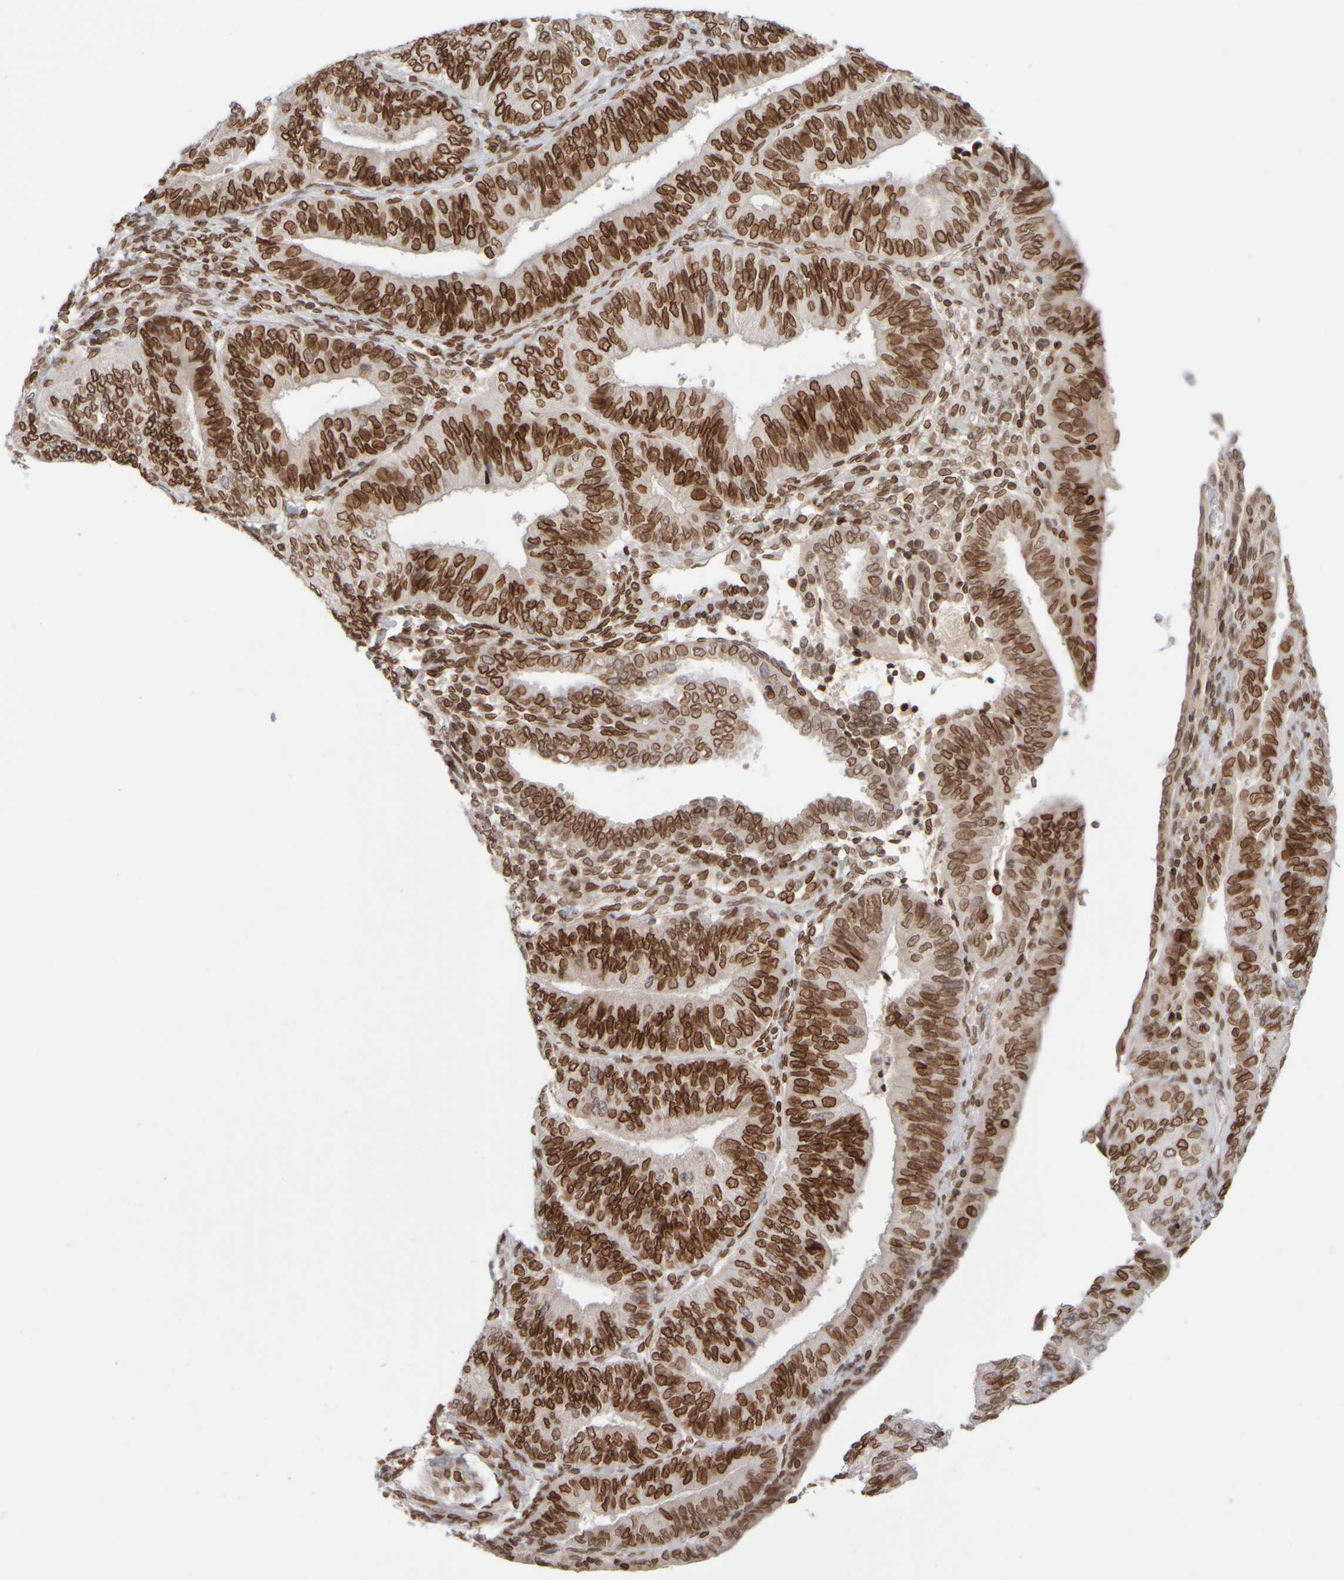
{"staining": {"intensity": "strong", "quantity": ">75%", "location": "cytoplasmic/membranous,nuclear"}, "tissue": "endometrial cancer", "cell_type": "Tumor cells", "image_type": "cancer", "snomed": [{"axis": "morphology", "description": "Adenocarcinoma, NOS"}, {"axis": "topography", "description": "Endometrium"}], "caption": "Brown immunohistochemical staining in human adenocarcinoma (endometrial) exhibits strong cytoplasmic/membranous and nuclear positivity in approximately >75% of tumor cells.", "gene": "ZC3HC1", "patient": {"sex": "female", "age": 58}}